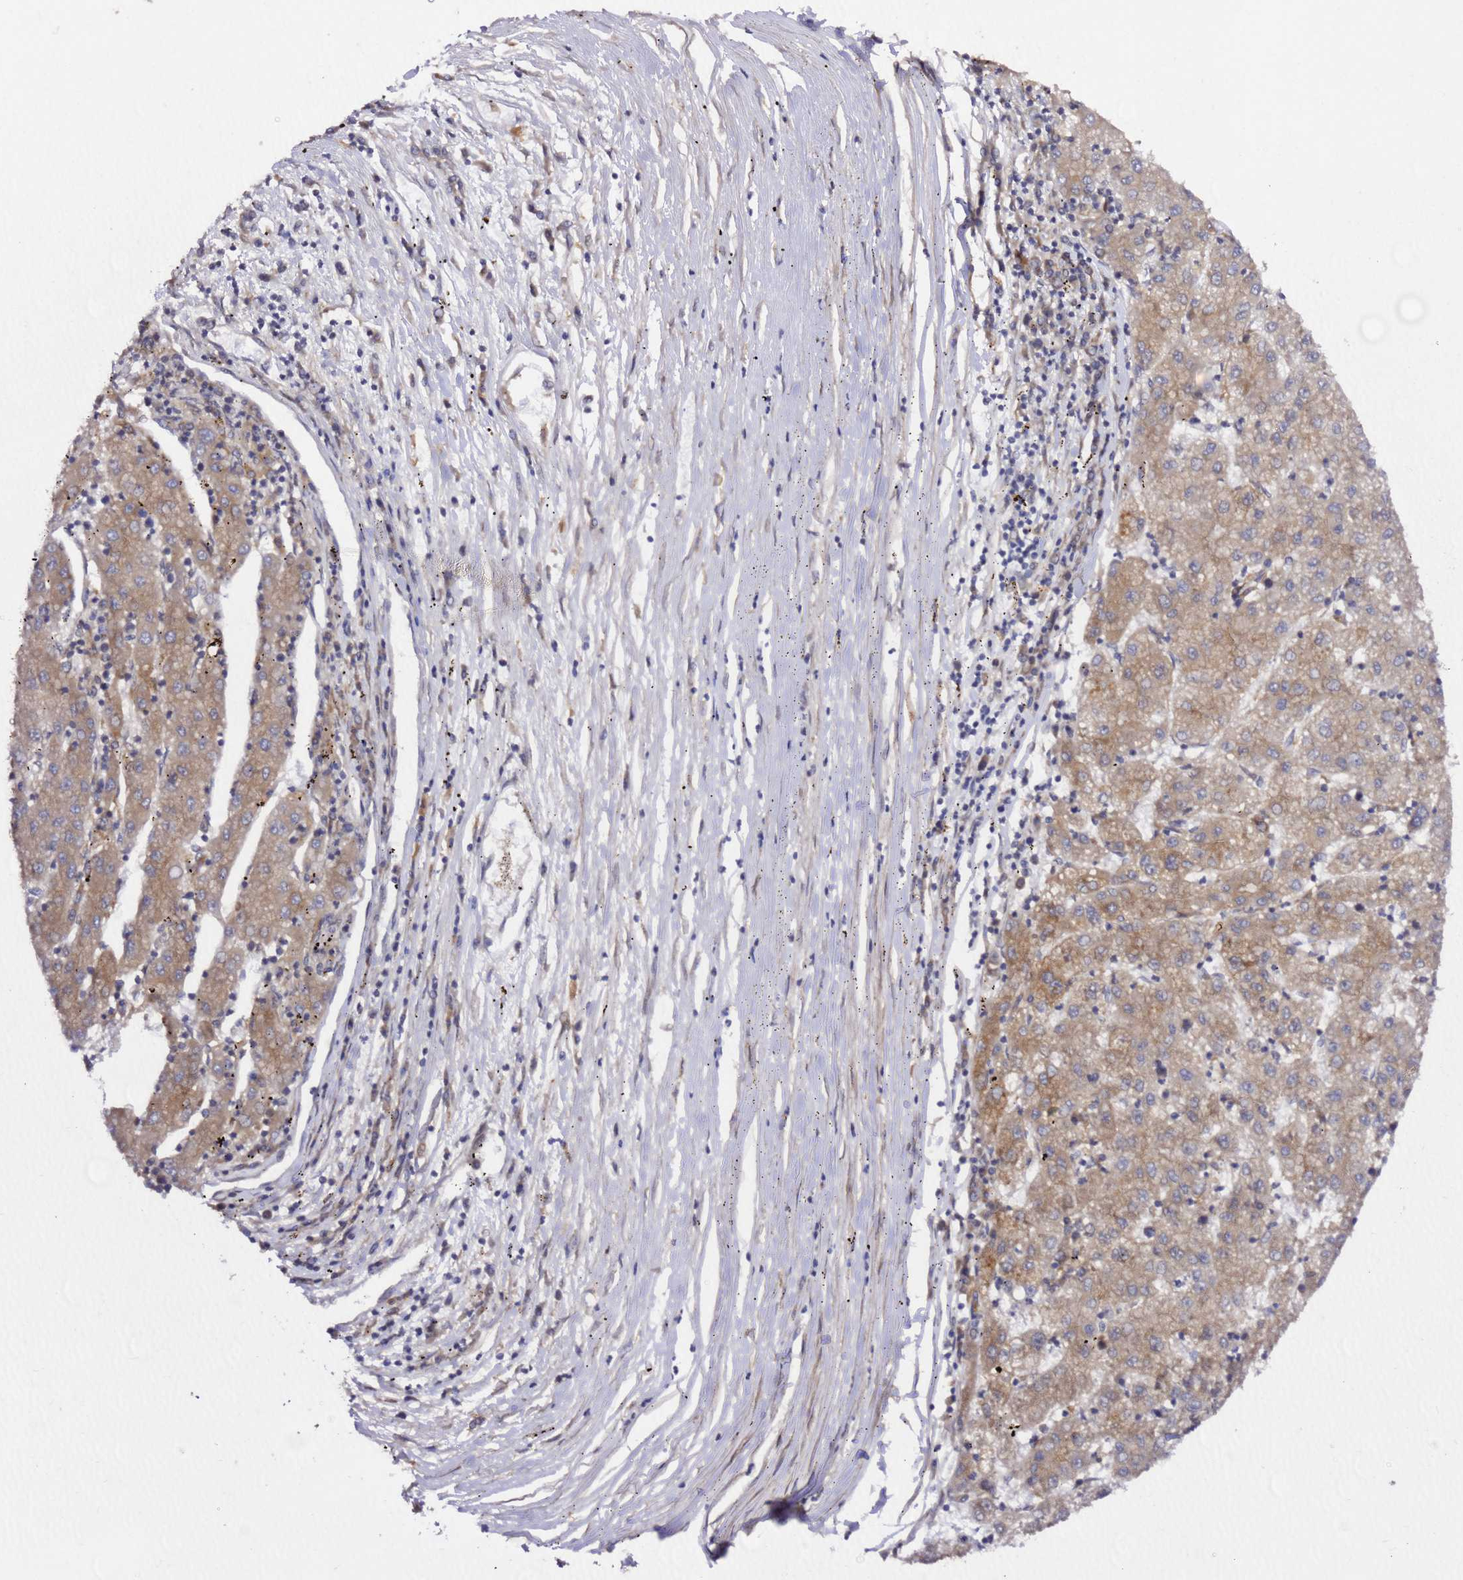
{"staining": {"intensity": "moderate", "quantity": ">75%", "location": "cytoplasmic/membranous"}, "tissue": "liver cancer", "cell_type": "Tumor cells", "image_type": "cancer", "snomed": [{"axis": "morphology", "description": "Carcinoma, Hepatocellular, NOS"}, {"axis": "topography", "description": "Liver"}], "caption": "Tumor cells exhibit medium levels of moderate cytoplasmic/membranous staining in approximately >75% of cells in hepatocellular carcinoma (liver).", "gene": "PRKAB2", "patient": {"sex": "male", "age": 72}}